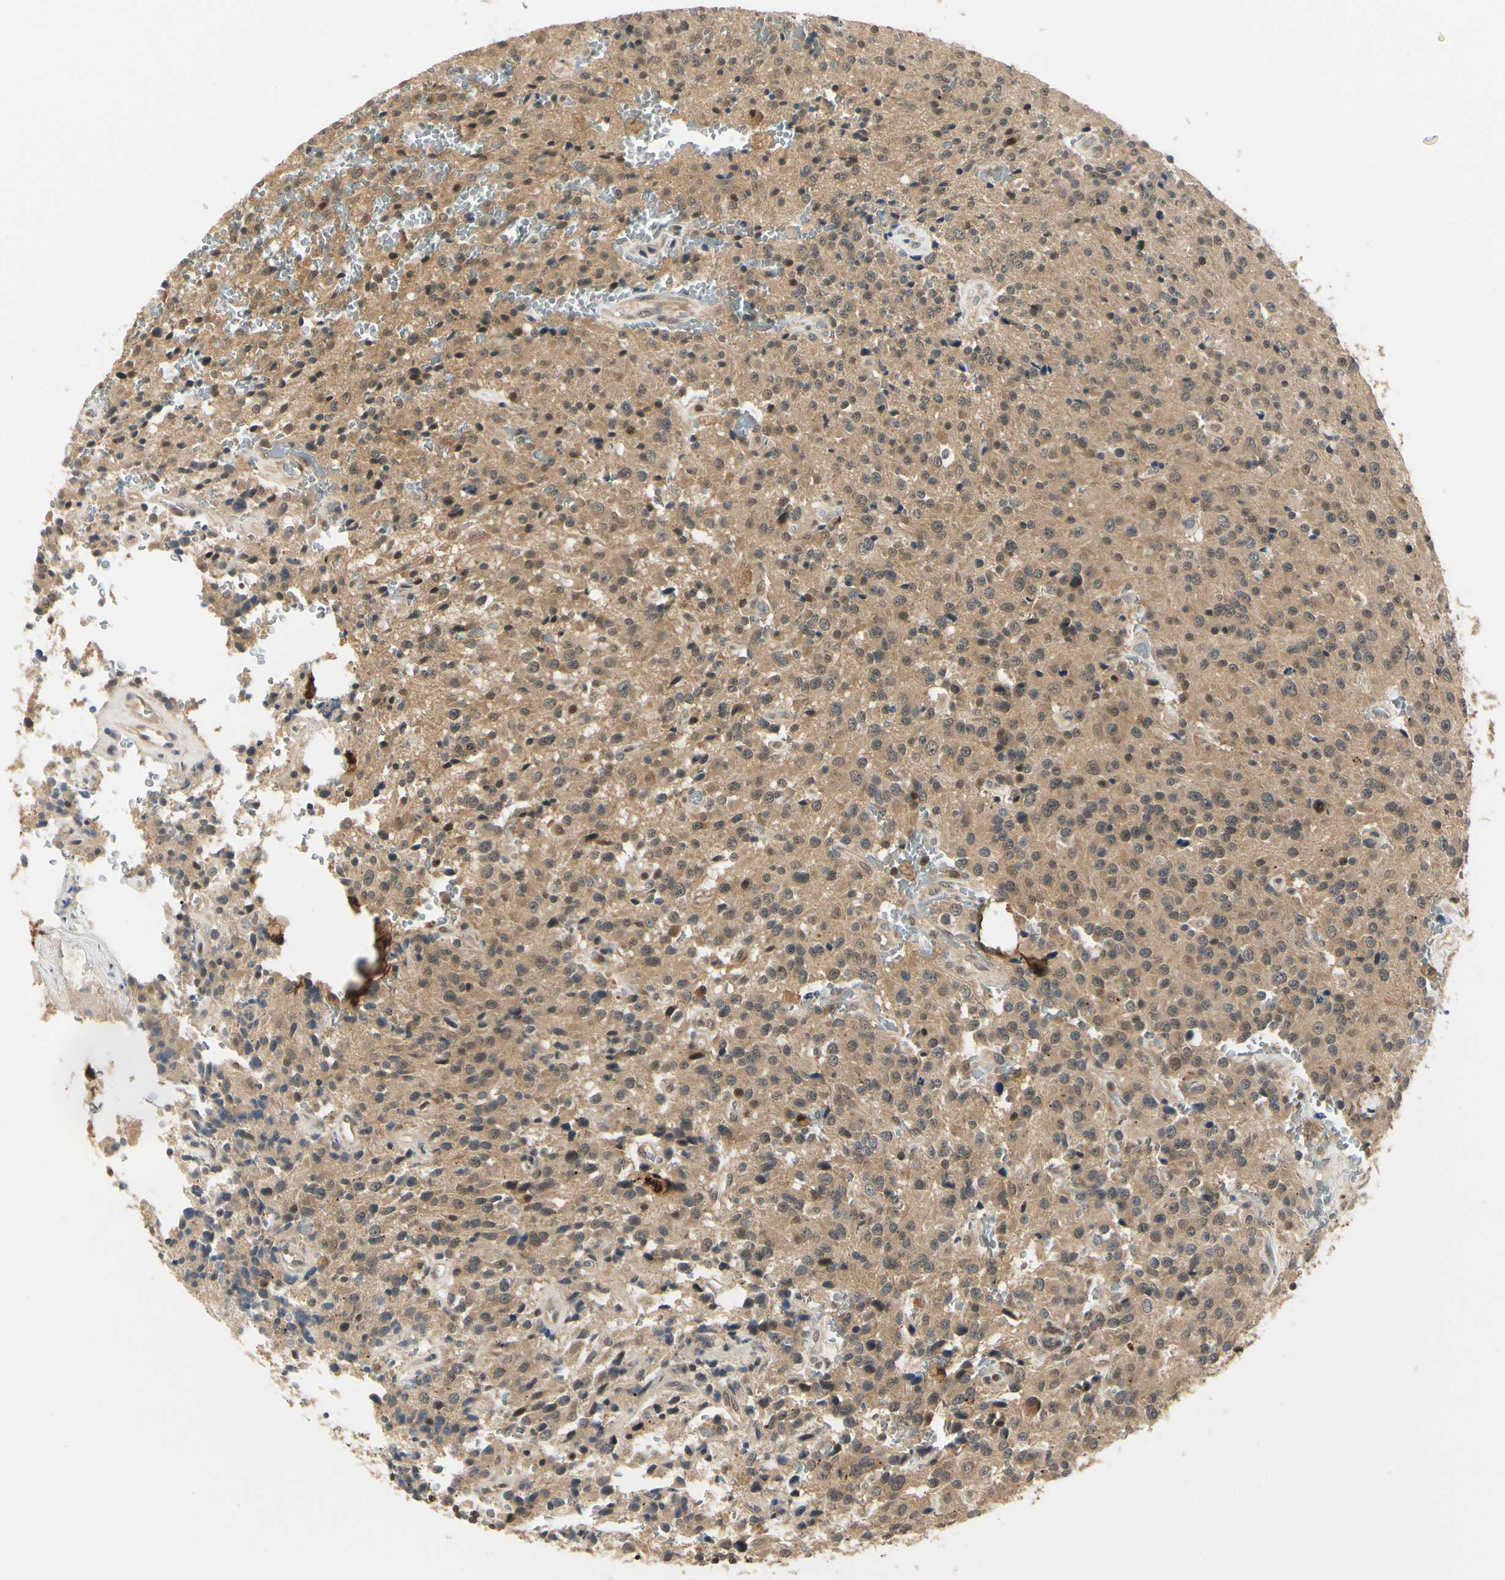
{"staining": {"intensity": "moderate", "quantity": ">75%", "location": "cytoplasmic/membranous,nuclear"}, "tissue": "glioma", "cell_type": "Tumor cells", "image_type": "cancer", "snomed": [{"axis": "morphology", "description": "Glioma, malignant, Low grade"}, {"axis": "topography", "description": "Brain"}], "caption": "Moderate cytoplasmic/membranous and nuclear protein positivity is seen in approximately >75% of tumor cells in glioma.", "gene": "UBE2Z", "patient": {"sex": "male", "age": 58}}